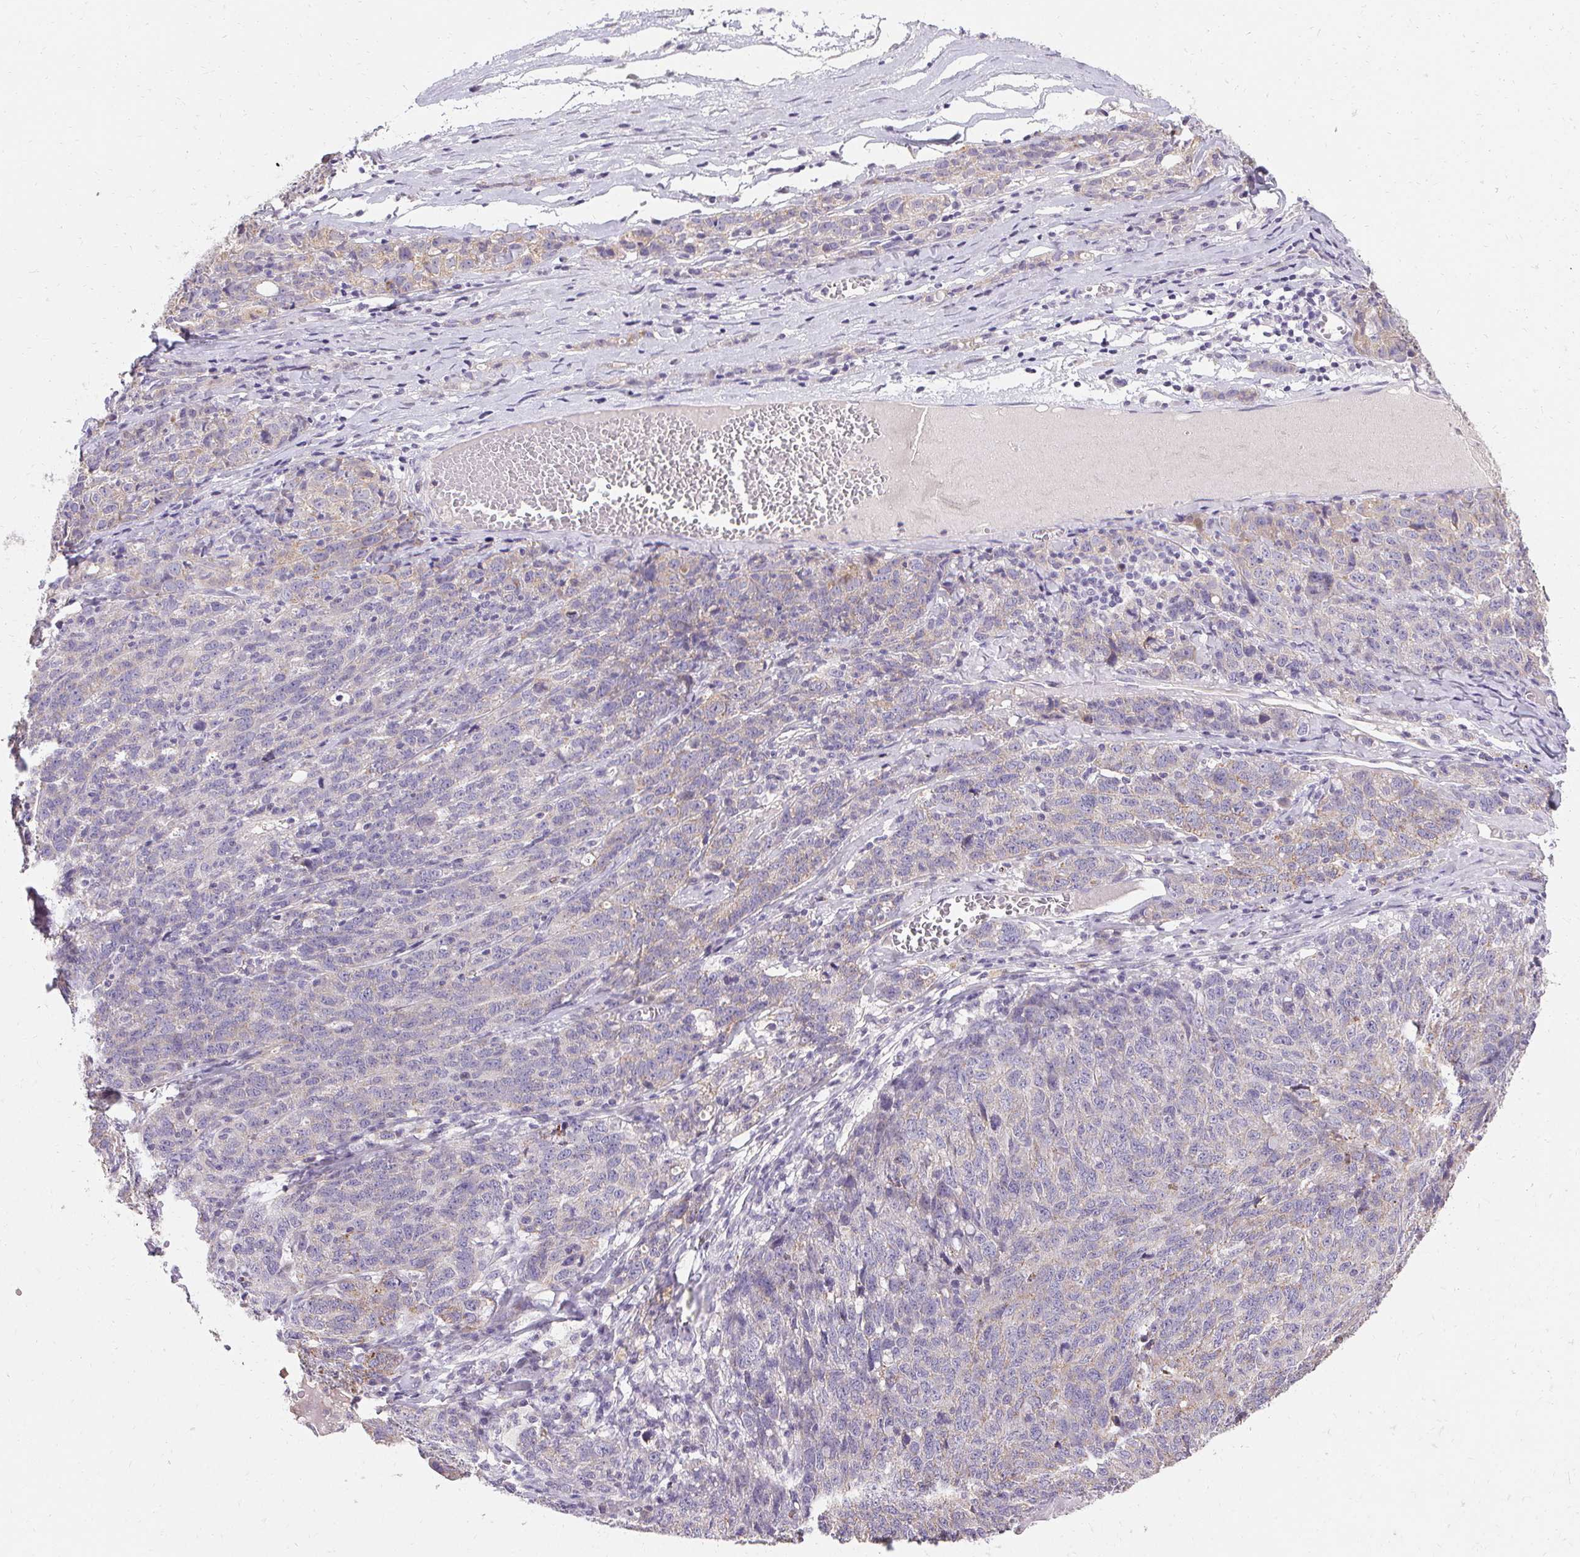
{"staining": {"intensity": "weak", "quantity": "<25%", "location": "cytoplasmic/membranous"}, "tissue": "ovarian cancer", "cell_type": "Tumor cells", "image_type": "cancer", "snomed": [{"axis": "morphology", "description": "Cystadenocarcinoma, serous, NOS"}, {"axis": "topography", "description": "Ovary"}], "caption": "Immunohistochemical staining of human serous cystadenocarcinoma (ovarian) exhibits no significant positivity in tumor cells.", "gene": "TRIP13", "patient": {"sex": "female", "age": 71}}